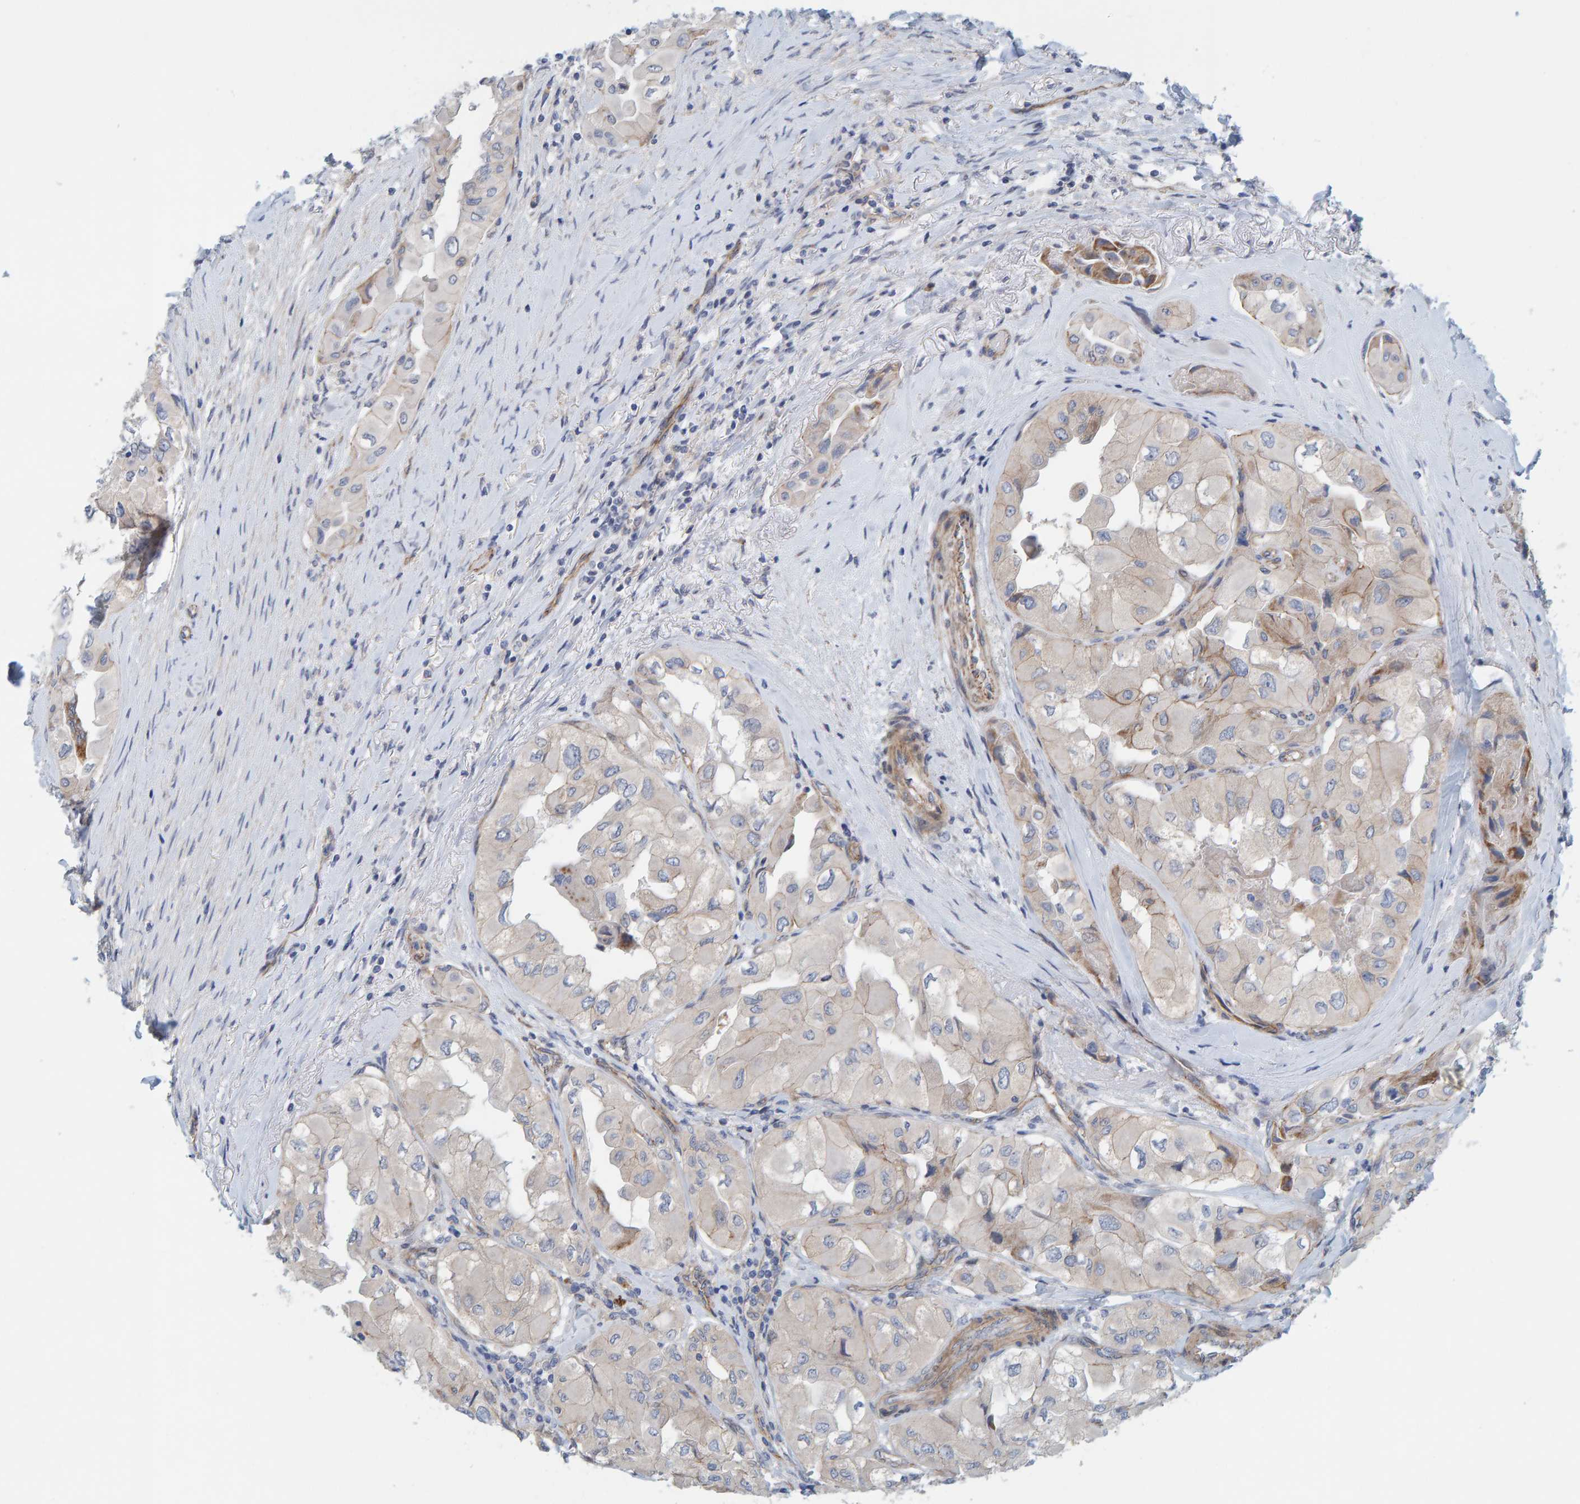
{"staining": {"intensity": "weak", "quantity": "<25%", "location": "cytoplasmic/membranous"}, "tissue": "thyroid cancer", "cell_type": "Tumor cells", "image_type": "cancer", "snomed": [{"axis": "morphology", "description": "Papillary adenocarcinoma, NOS"}, {"axis": "topography", "description": "Thyroid gland"}], "caption": "This micrograph is of papillary adenocarcinoma (thyroid) stained with IHC to label a protein in brown with the nuclei are counter-stained blue. There is no staining in tumor cells.", "gene": "KRBA2", "patient": {"sex": "female", "age": 59}}